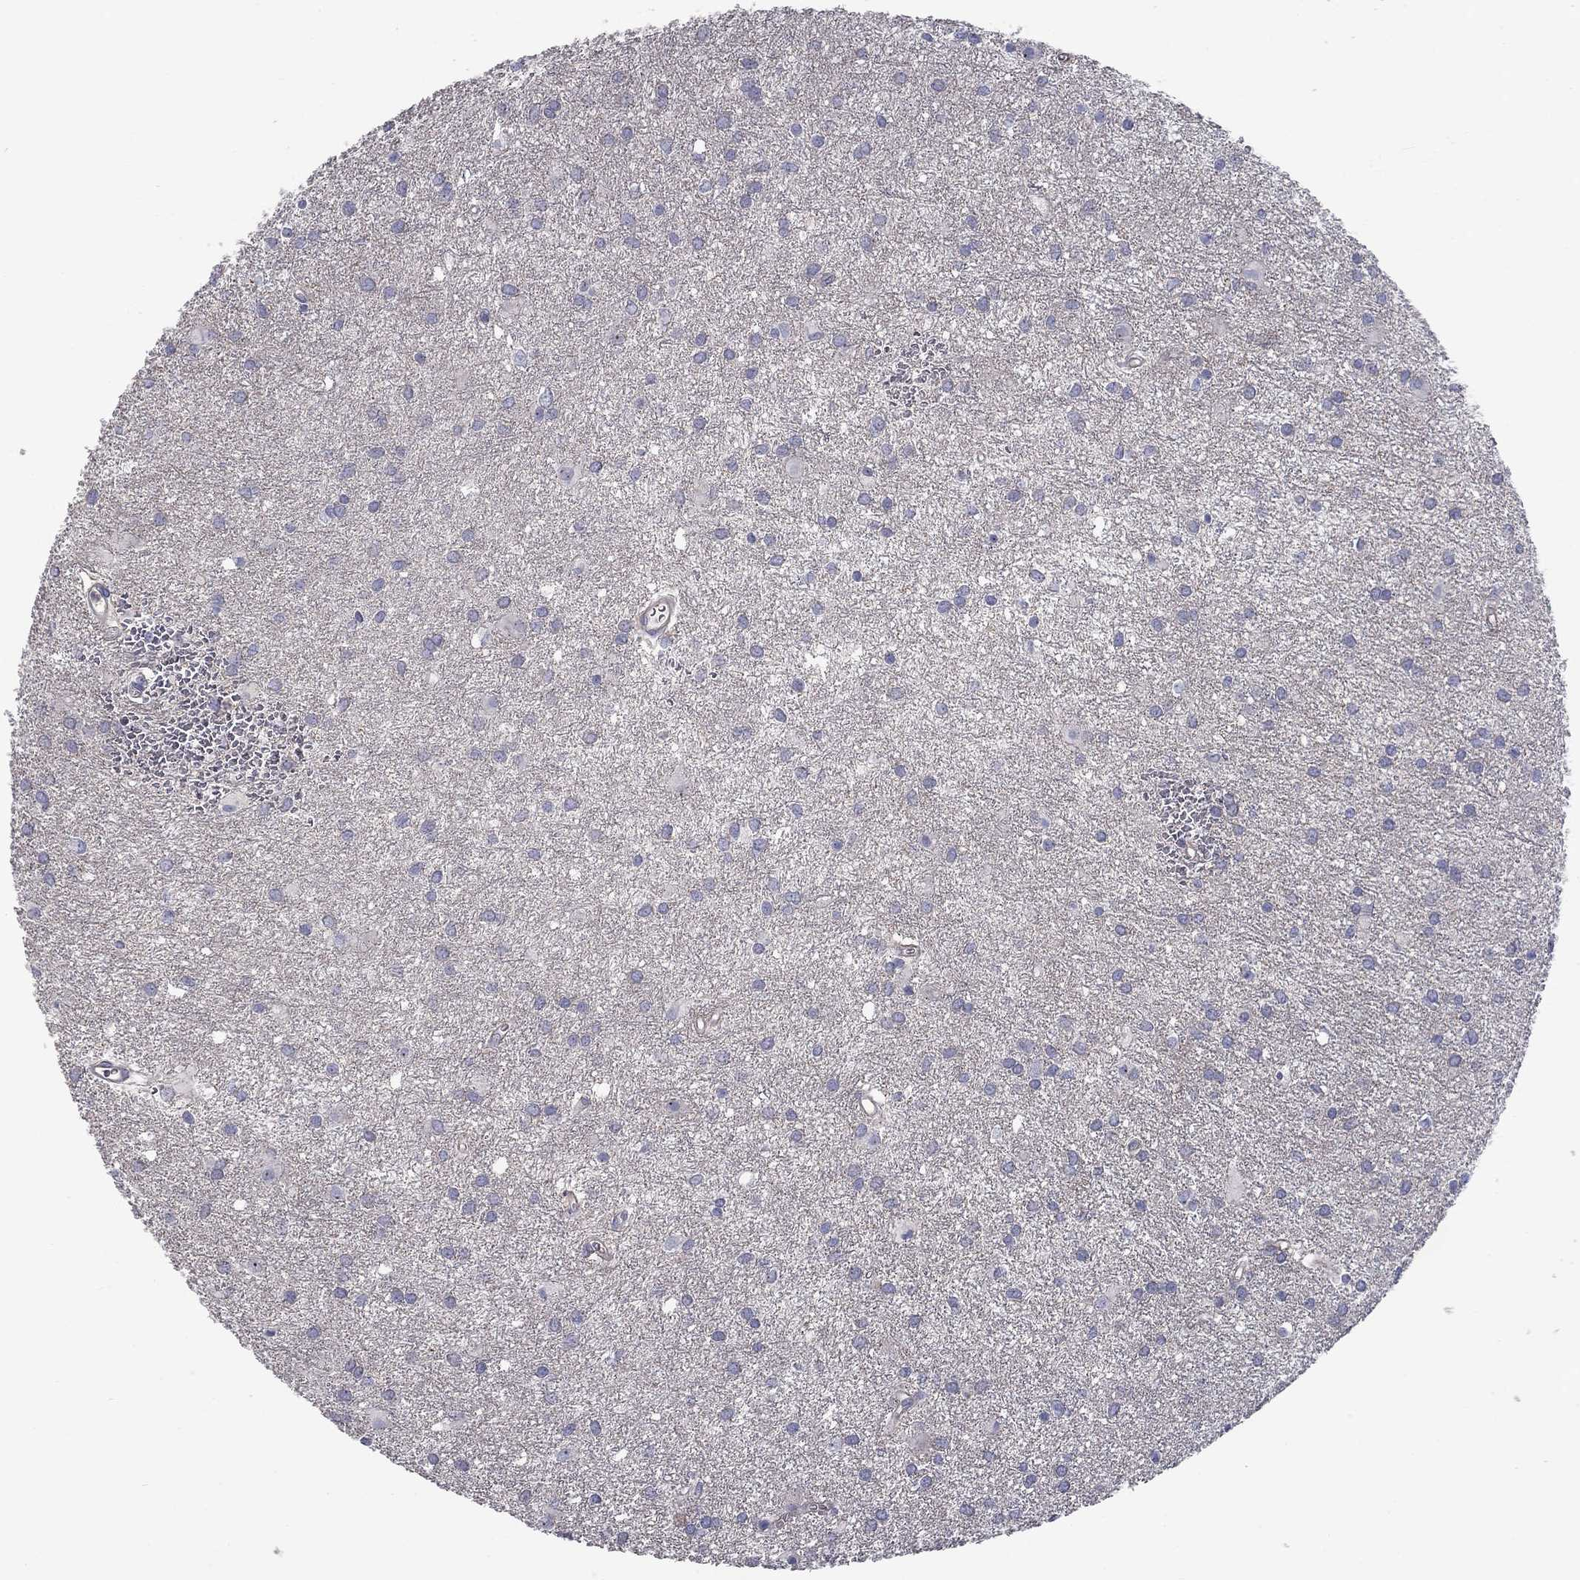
{"staining": {"intensity": "negative", "quantity": "none", "location": "none"}, "tissue": "glioma", "cell_type": "Tumor cells", "image_type": "cancer", "snomed": [{"axis": "morphology", "description": "Glioma, malignant, Low grade"}, {"axis": "topography", "description": "Brain"}], "caption": "Tumor cells are negative for protein expression in human glioma.", "gene": "SIT1", "patient": {"sex": "male", "age": 58}}